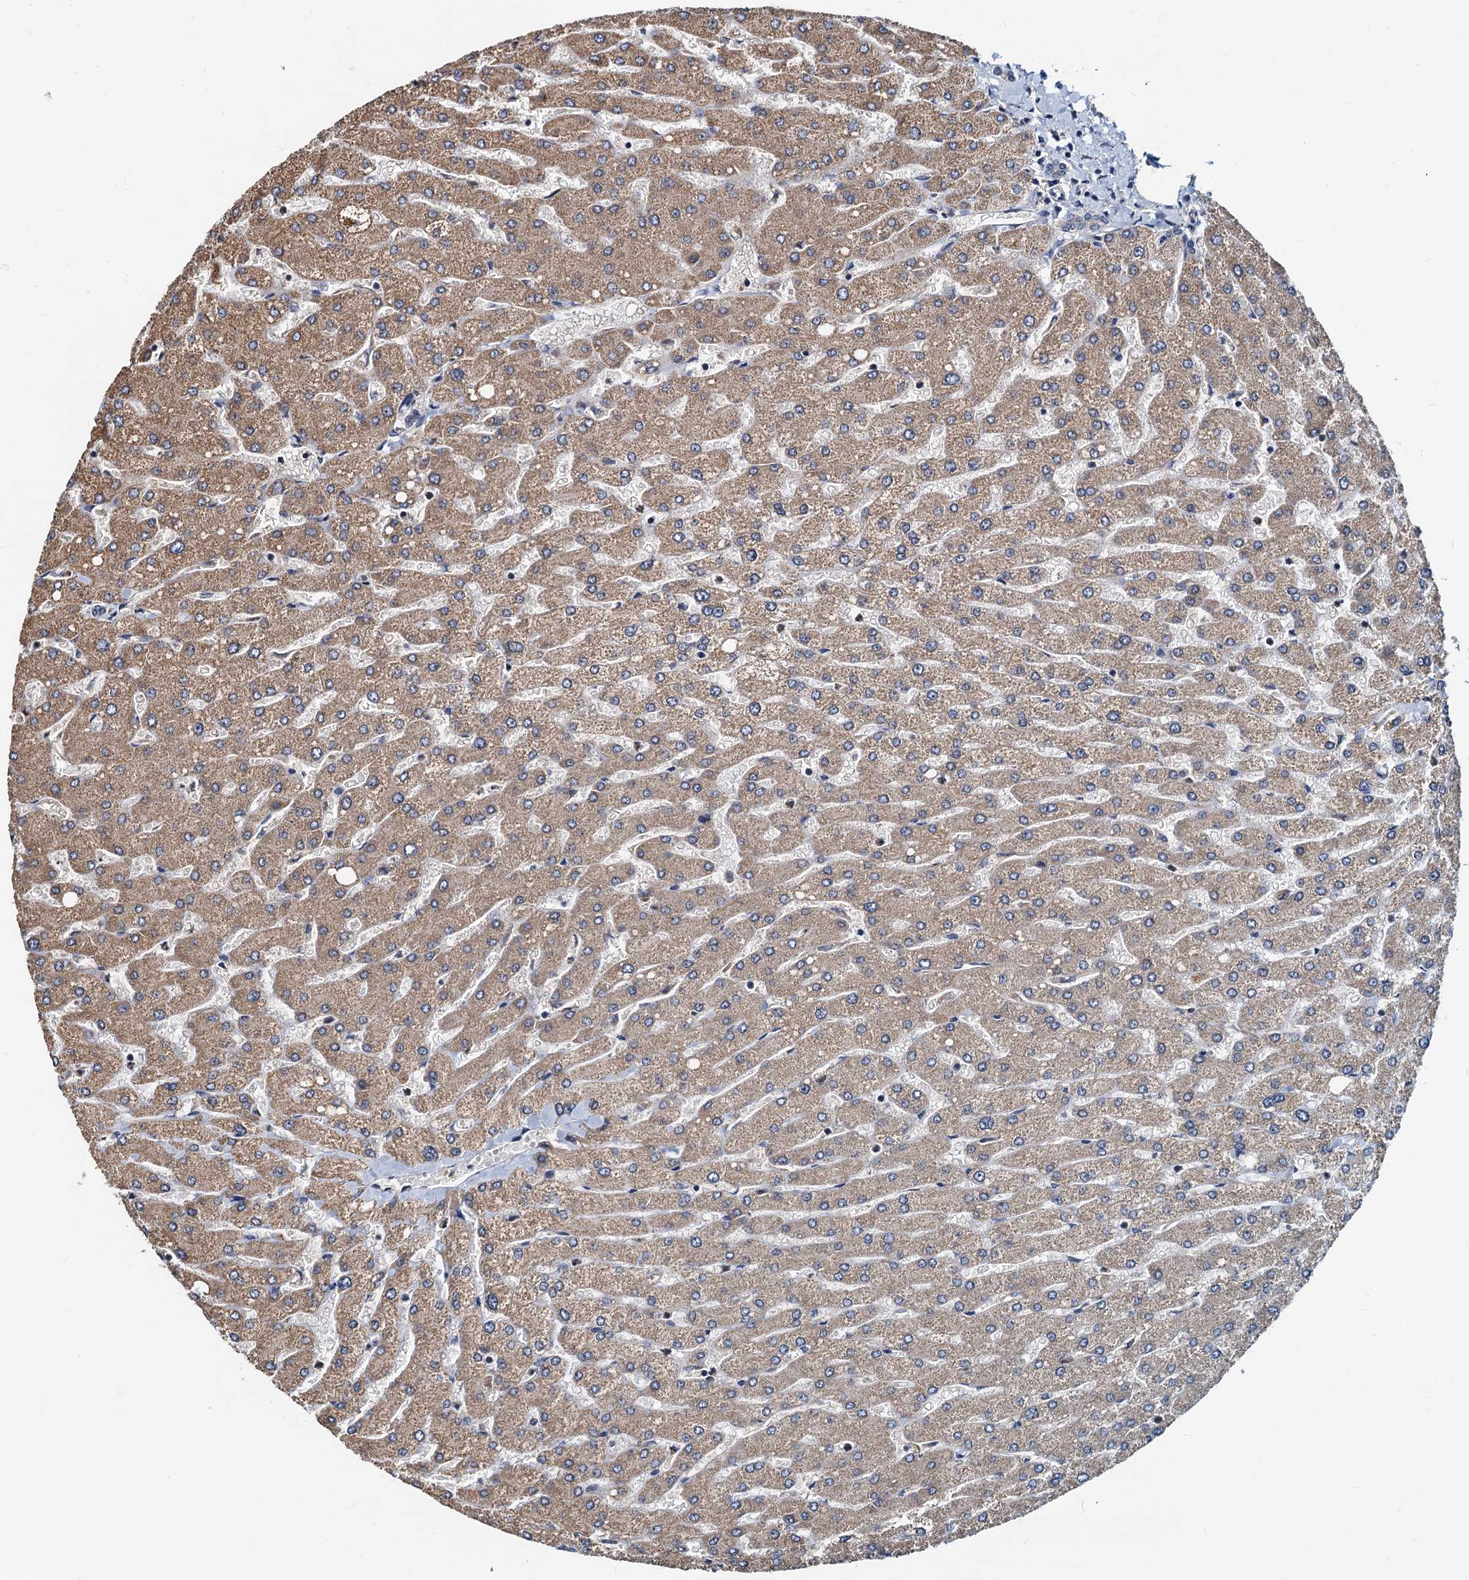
{"staining": {"intensity": "negative", "quantity": "none", "location": "none"}, "tissue": "liver", "cell_type": "Cholangiocytes", "image_type": "normal", "snomed": [{"axis": "morphology", "description": "Normal tissue, NOS"}, {"axis": "topography", "description": "Liver"}], "caption": "IHC micrograph of unremarkable liver: human liver stained with DAB exhibits no significant protein positivity in cholangiocytes. Nuclei are stained in blue.", "gene": "MCMBP", "patient": {"sex": "male", "age": 55}}